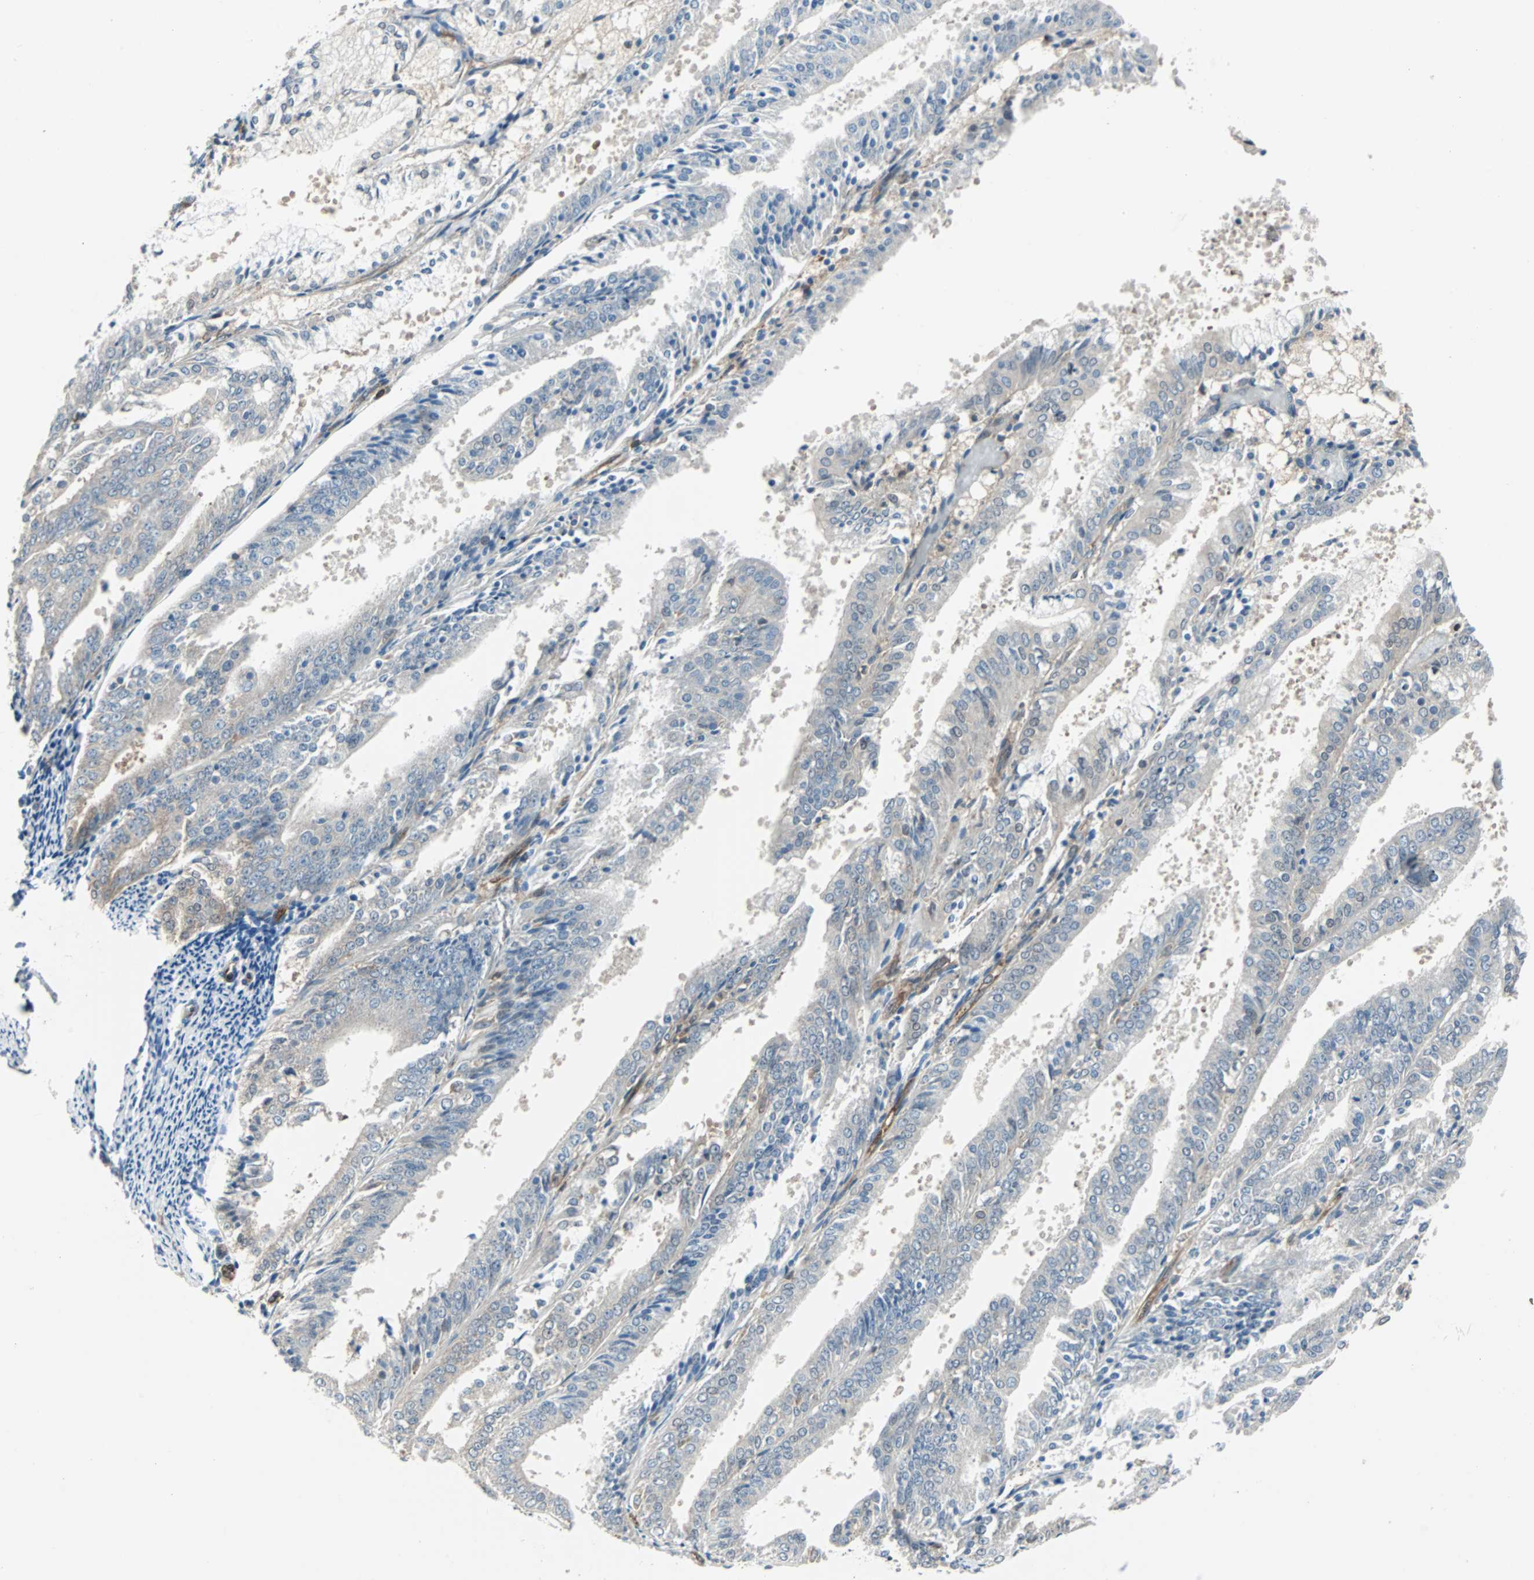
{"staining": {"intensity": "weak", "quantity": "25%-75%", "location": "cytoplasmic/membranous"}, "tissue": "endometrial cancer", "cell_type": "Tumor cells", "image_type": "cancer", "snomed": [{"axis": "morphology", "description": "Adenocarcinoma, NOS"}, {"axis": "topography", "description": "Endometrium"}], "caption": "This photomicrograph demonstrates IHC staining of human endometrial cancer (adenocarcinoma), with low weak cytoplasmic/membranous positivity in approximately 25%-75% of tumor cells.", "gene": "SWAP70", "patient": {"sex": "female", "age": 63}}